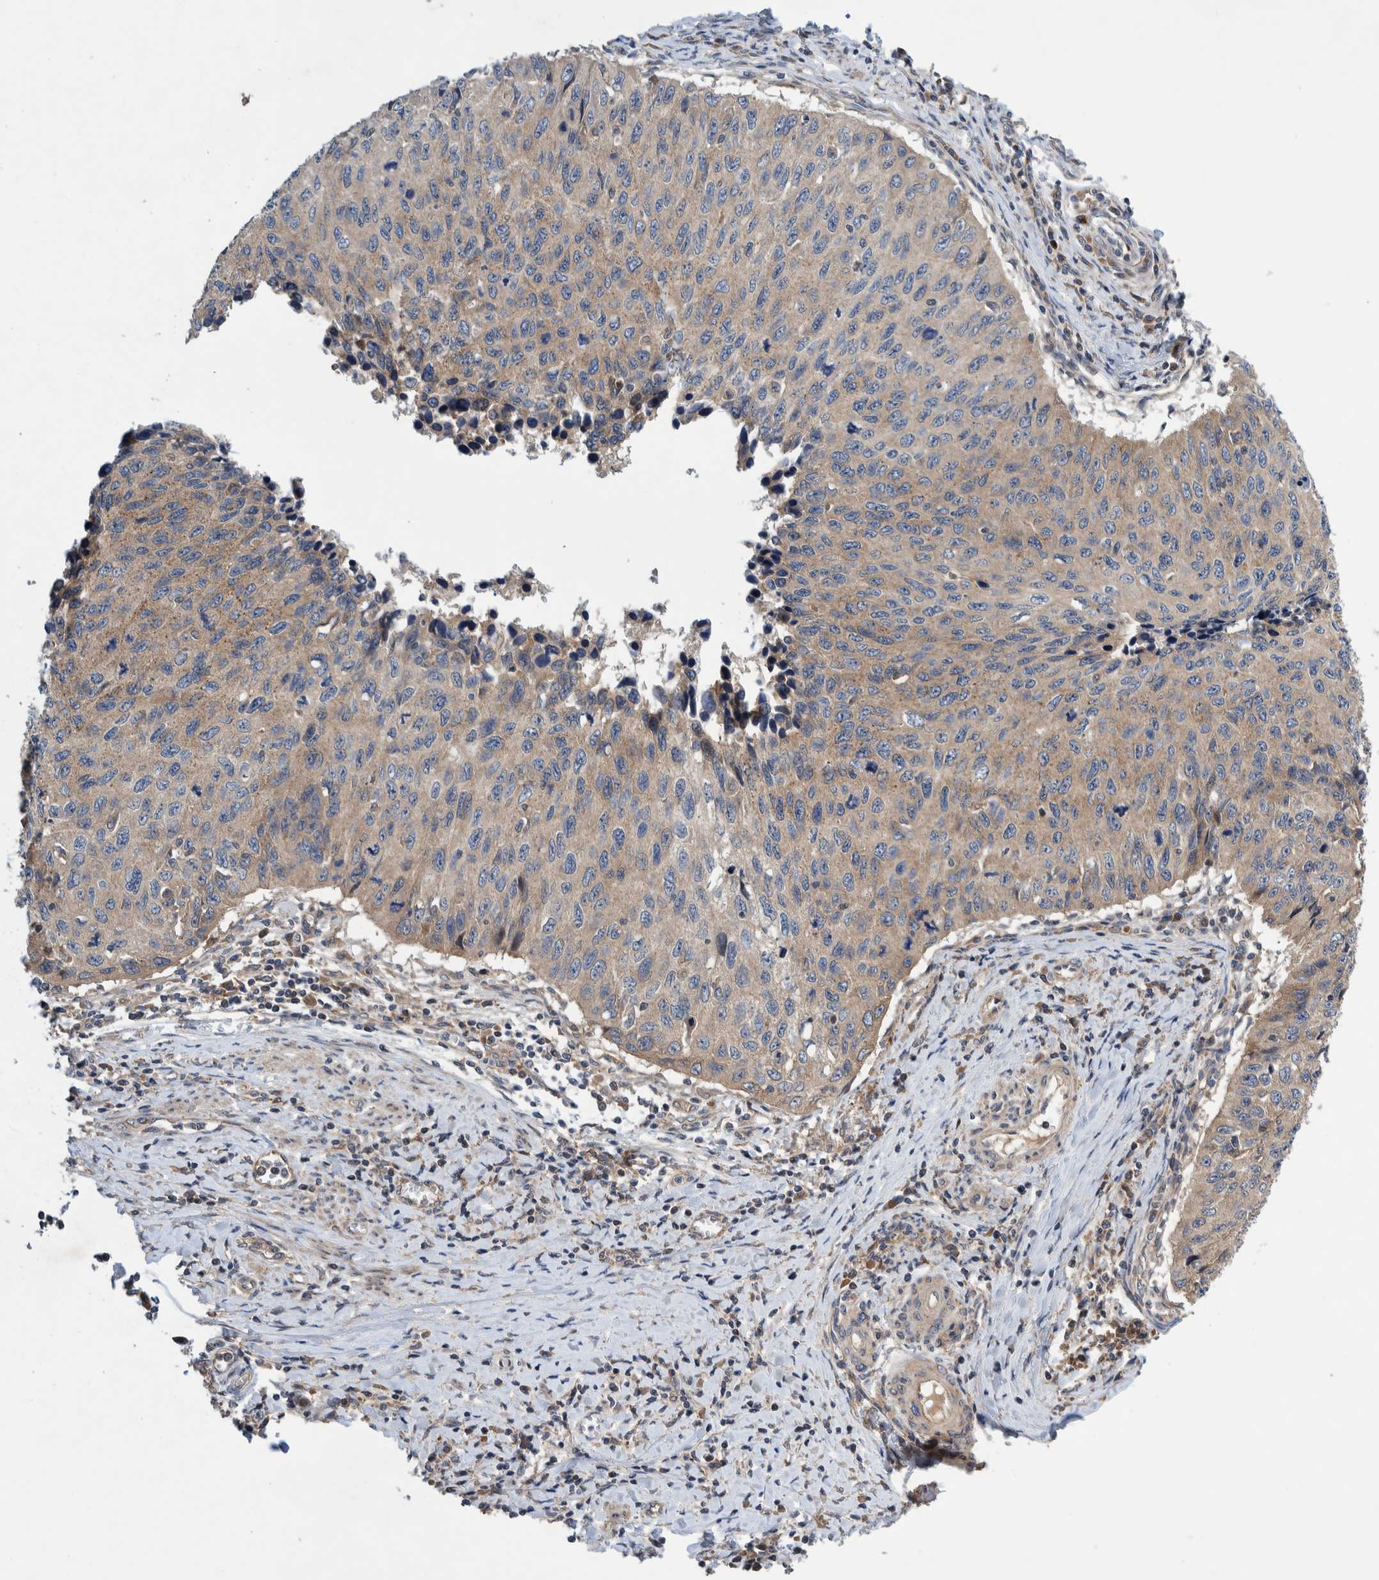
{"staining": {"intensity": "weak", "quantity": ">75%", "location": "cytoplasmic/membranous"}, "tissue": "cervical cancer", "cell_type": "Tumor cells", "image_type": "cancer", "snomed": [{"axis": "morphology", "description": "Squamous cell carcinoma, NOS"}, {"axis": "topography", "description": "Cervix"}], "caption": "A histopathology image showing weak cytoplasmic/membranous expression in about >75% of tumor cells in cervical squamous cell carcinoma, as visualized by brown immunohistochemical staining.", "gene": "PIK3R6", "patient": {"sex": "female", "age": 53}}